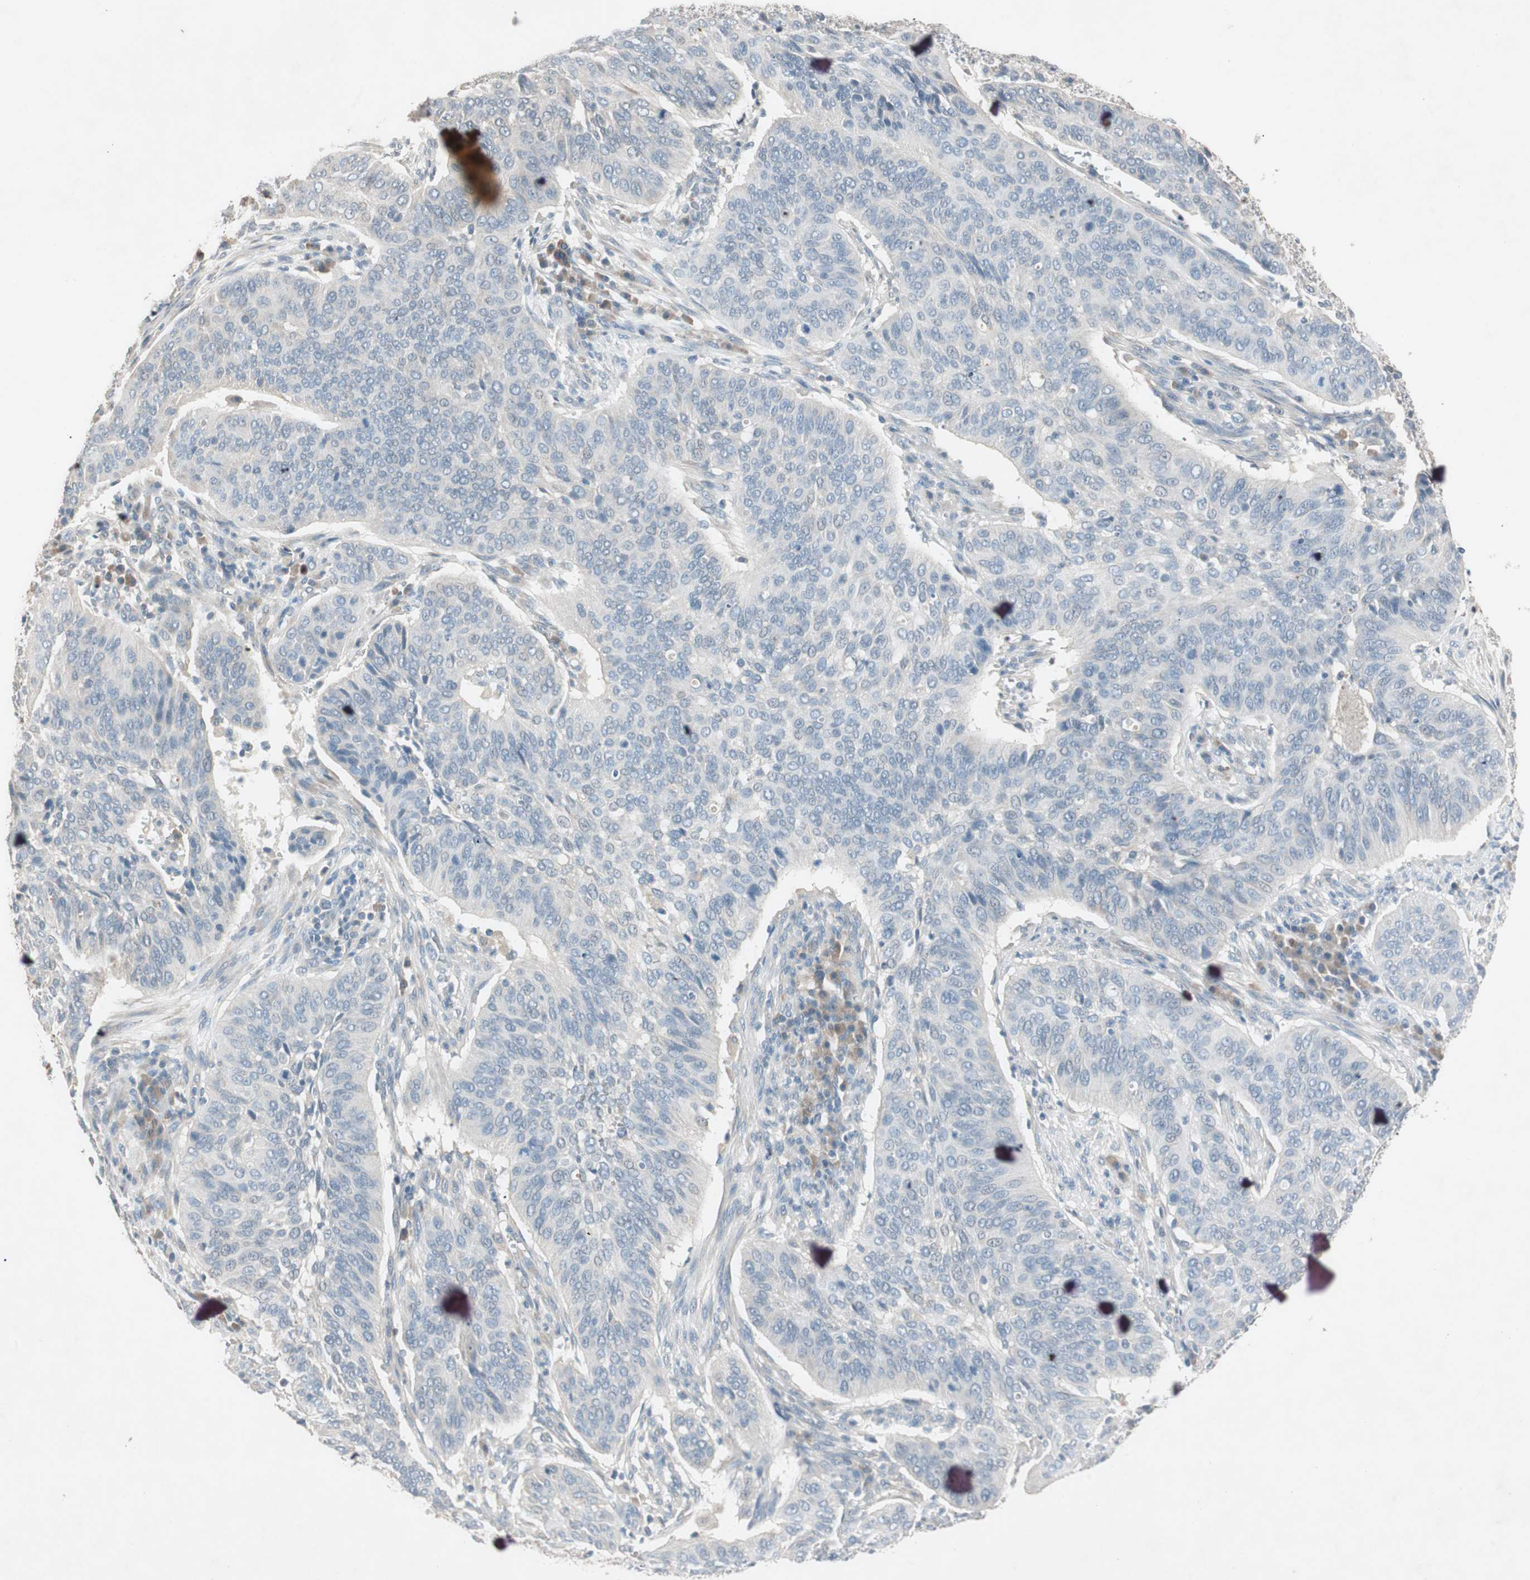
{"staining": {"intensity": "negative", "quantity": "none", "location": "none"}, "tissue": "cervical cancer", "cell_type": "Tumor cells", "image_type": "cancer", "snomed": [{"axis": "morphology", "description": "Squamous cell carcinoma, NOS"}, {"axis": "topography", "description": "Cervix"}], "caption": "DAB (3,3'-diaminobenzidine) immunohistochemical staining of human cervical cancer shows no significant expression in tumor cells.", "gene": "KHK", "patient": {"sex": "female", "age": 39}}